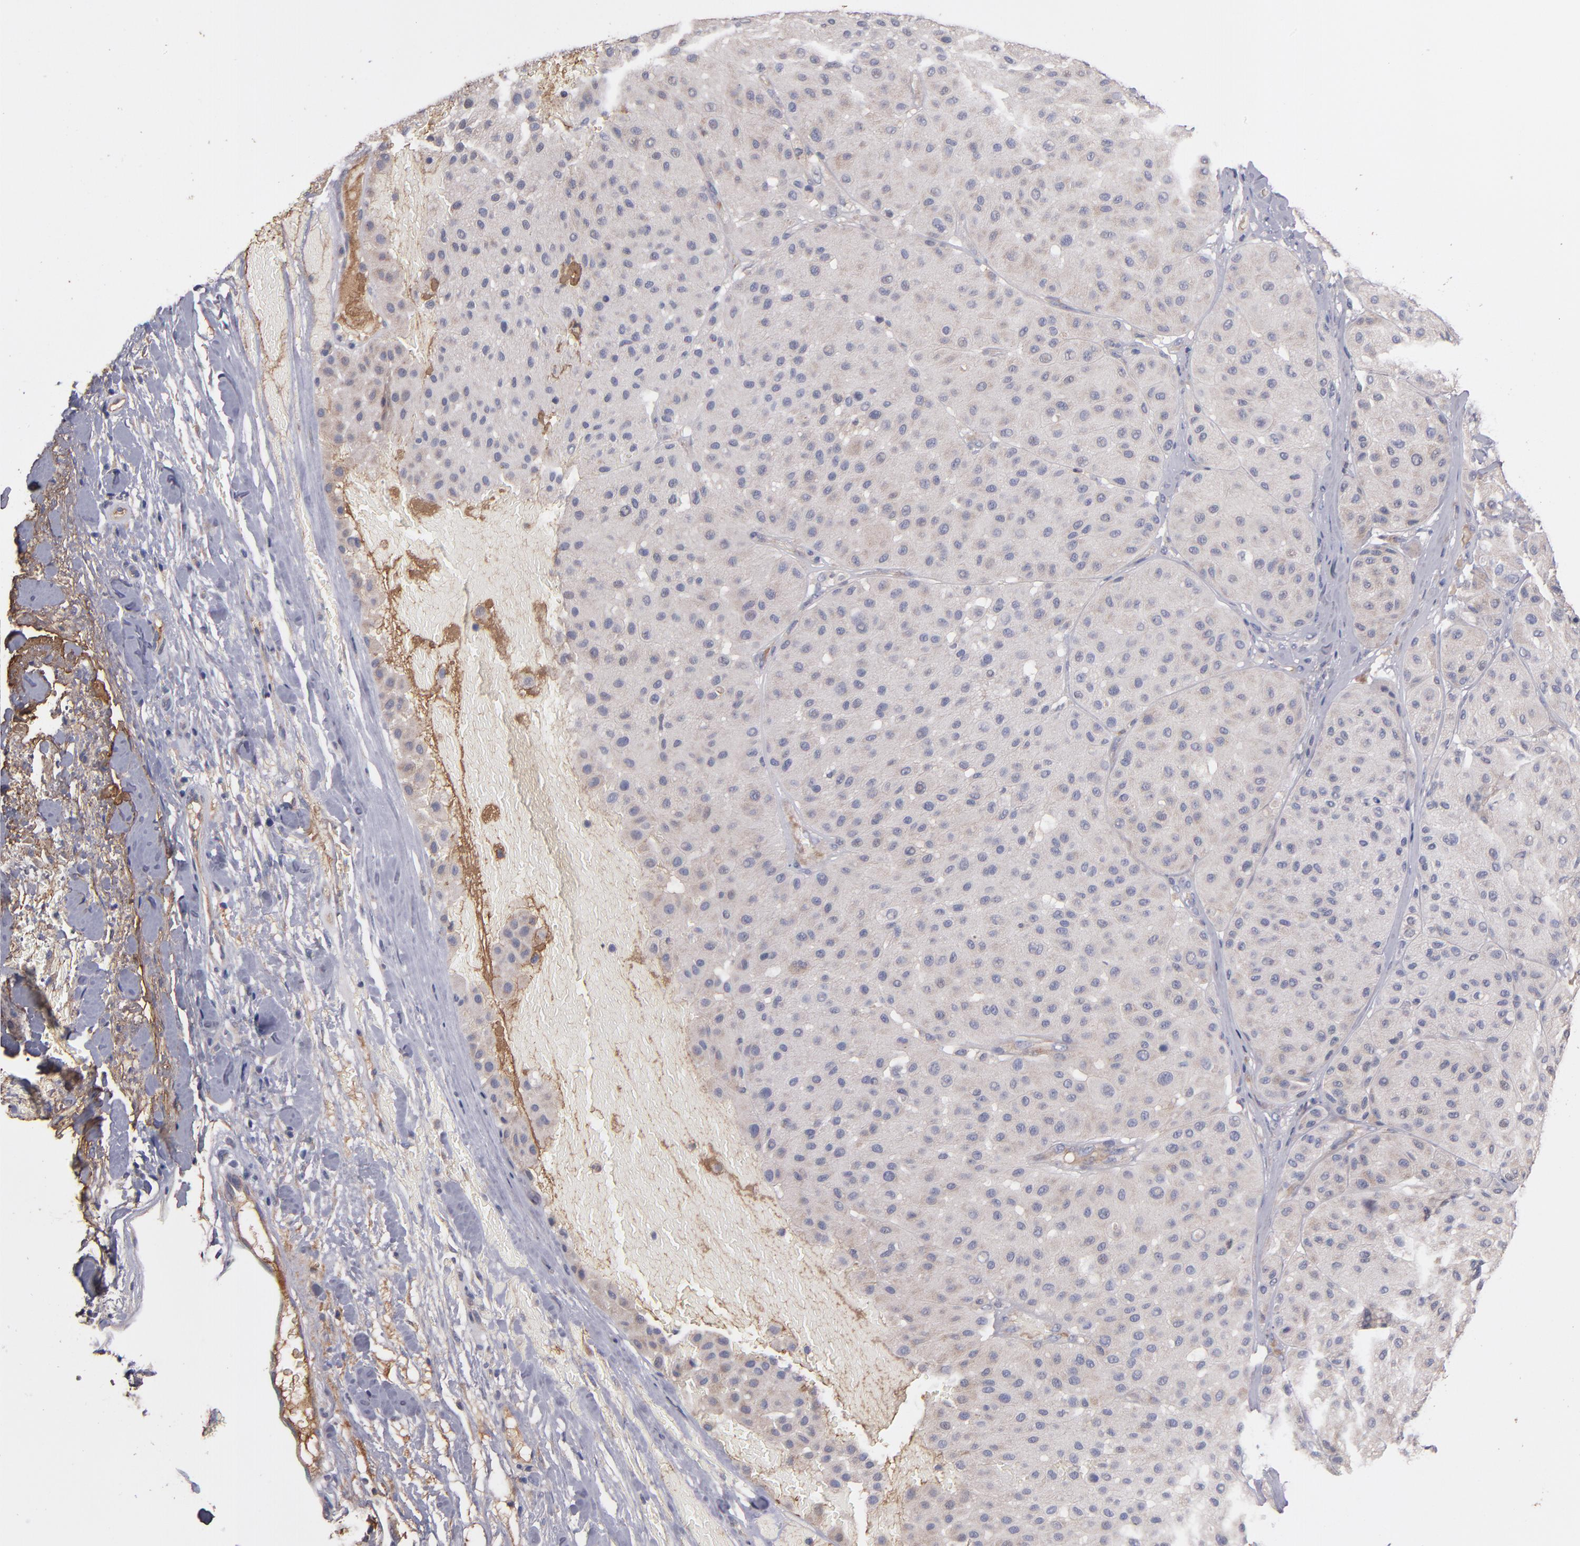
{"staining": {"intensity": "weak", "quantity": ">75%", "location": "cytoplasmic/membranous"}, "tissue": "melanoma", "cell_type": "Tumor cells", "image_type": "cancer", "snomed": [{"axis": "morphology", "description": "Normal tissue, NOS"}, {"axis": "morphology", "description": "Malignant melanoma, Metastatic site"}, {"axis": "topography", "description": "Skin"}], "caption": "Tumor cells display weak cytoplasmic/membranous expression in approximately >75% of cells in malignant melanoma (metastatic site).", "gene": "DACT1", "patient": {"sex": "male", "age": 41}}